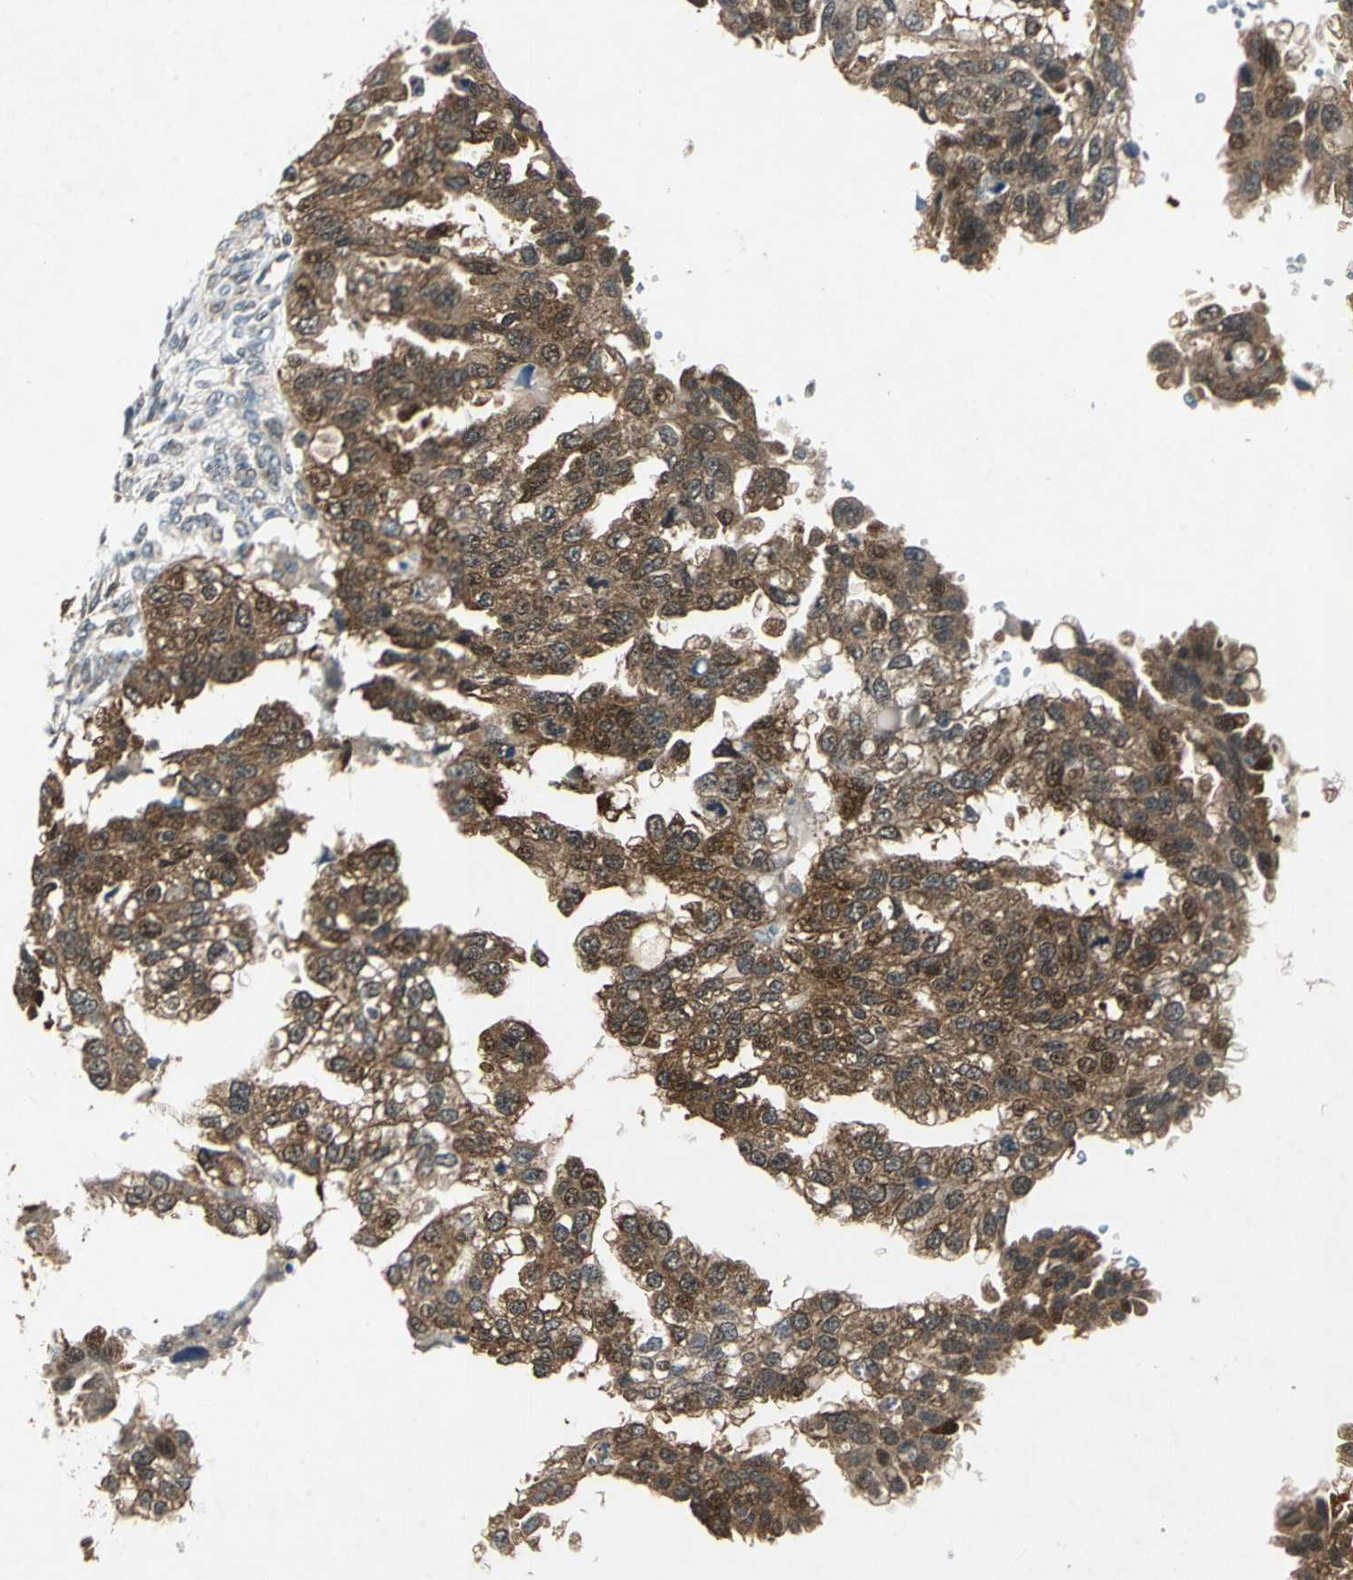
{"staining": {"intensity": "strong", "quantity": ">75%", "location": "cytoplasmic/membranous,nuclear"}, "tissue": "ovarian cancer", "cell_type": "Tumor cells", "image_type": "cancer", "snomed": [{"axis": "morphology", "description": "Cystadenocarcinoma, serous, NOS"}, {"axis": "topography", "description": "Ovary"}], "caption": "Immunohistochemistry (IHC) photomicrograph of ovarian serous cystadenocarcinoma stained for a protein (brown), which displays high levels of strong cytoplasmic/membranous and nuclear staining in approximately >75% of tumor cells.", "gene": "AHSA1", "patient": {"sex": "female", "age": 58}}